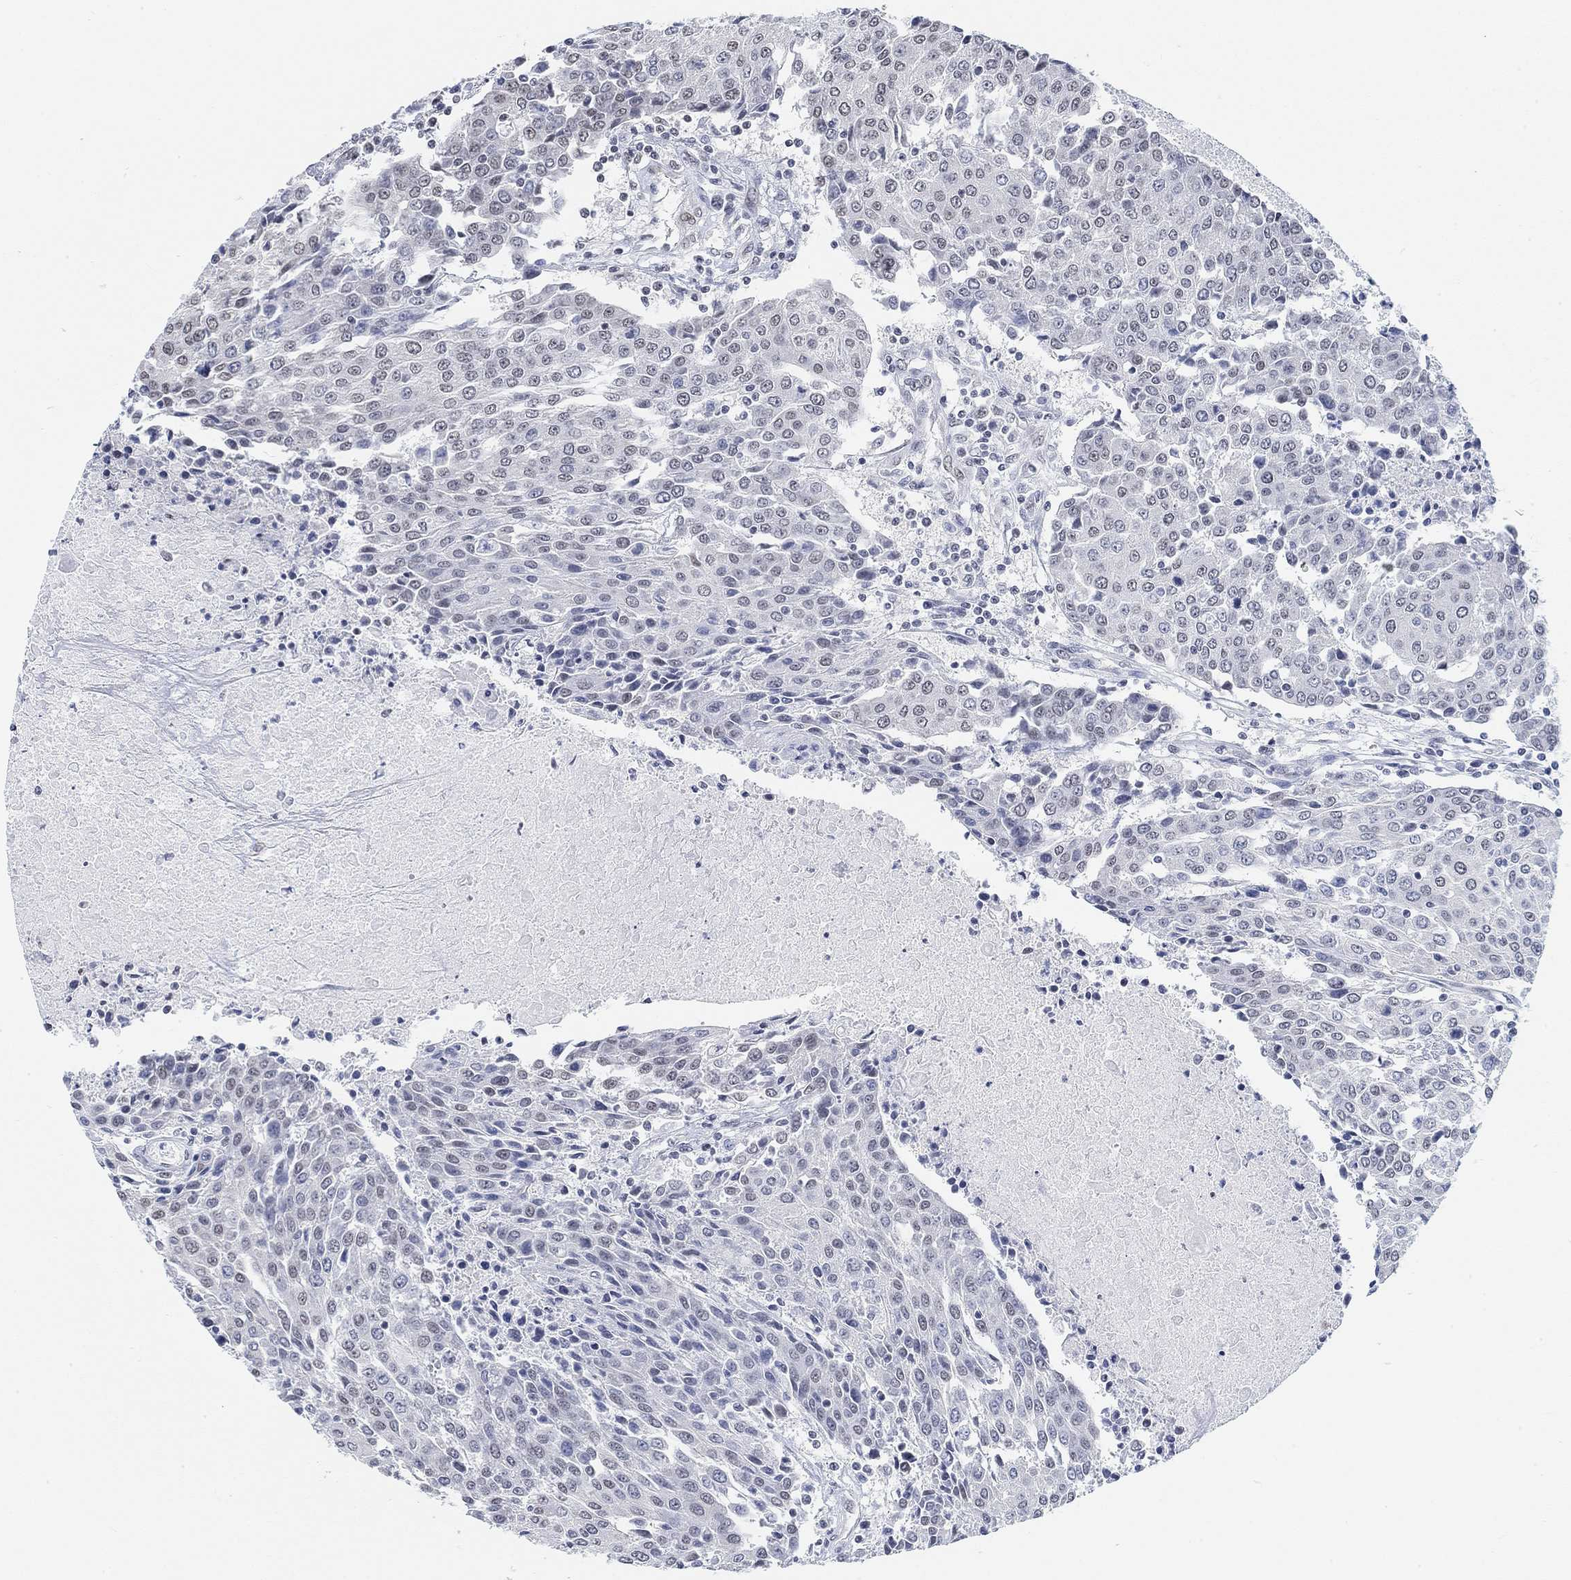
{"staining": {"intensity": "weak", "quantity": "<25%", "location": "nuclear"}, "tissue": "urothelial cancer", "cell_type": "Tumor cells", "image_type": "cancer", "snomed": [{"axis": "morphology", "description": "Urothelial carcinoma, High grade"}, {"axis": "topography", "description": "Urinary bladder"}], "caption": "Urothelial cancer was stained to show a protein in brown. There is no significant expression in tumor cells.", "gene": "PURG", "patient": {"sex": "female", "age": 85}}